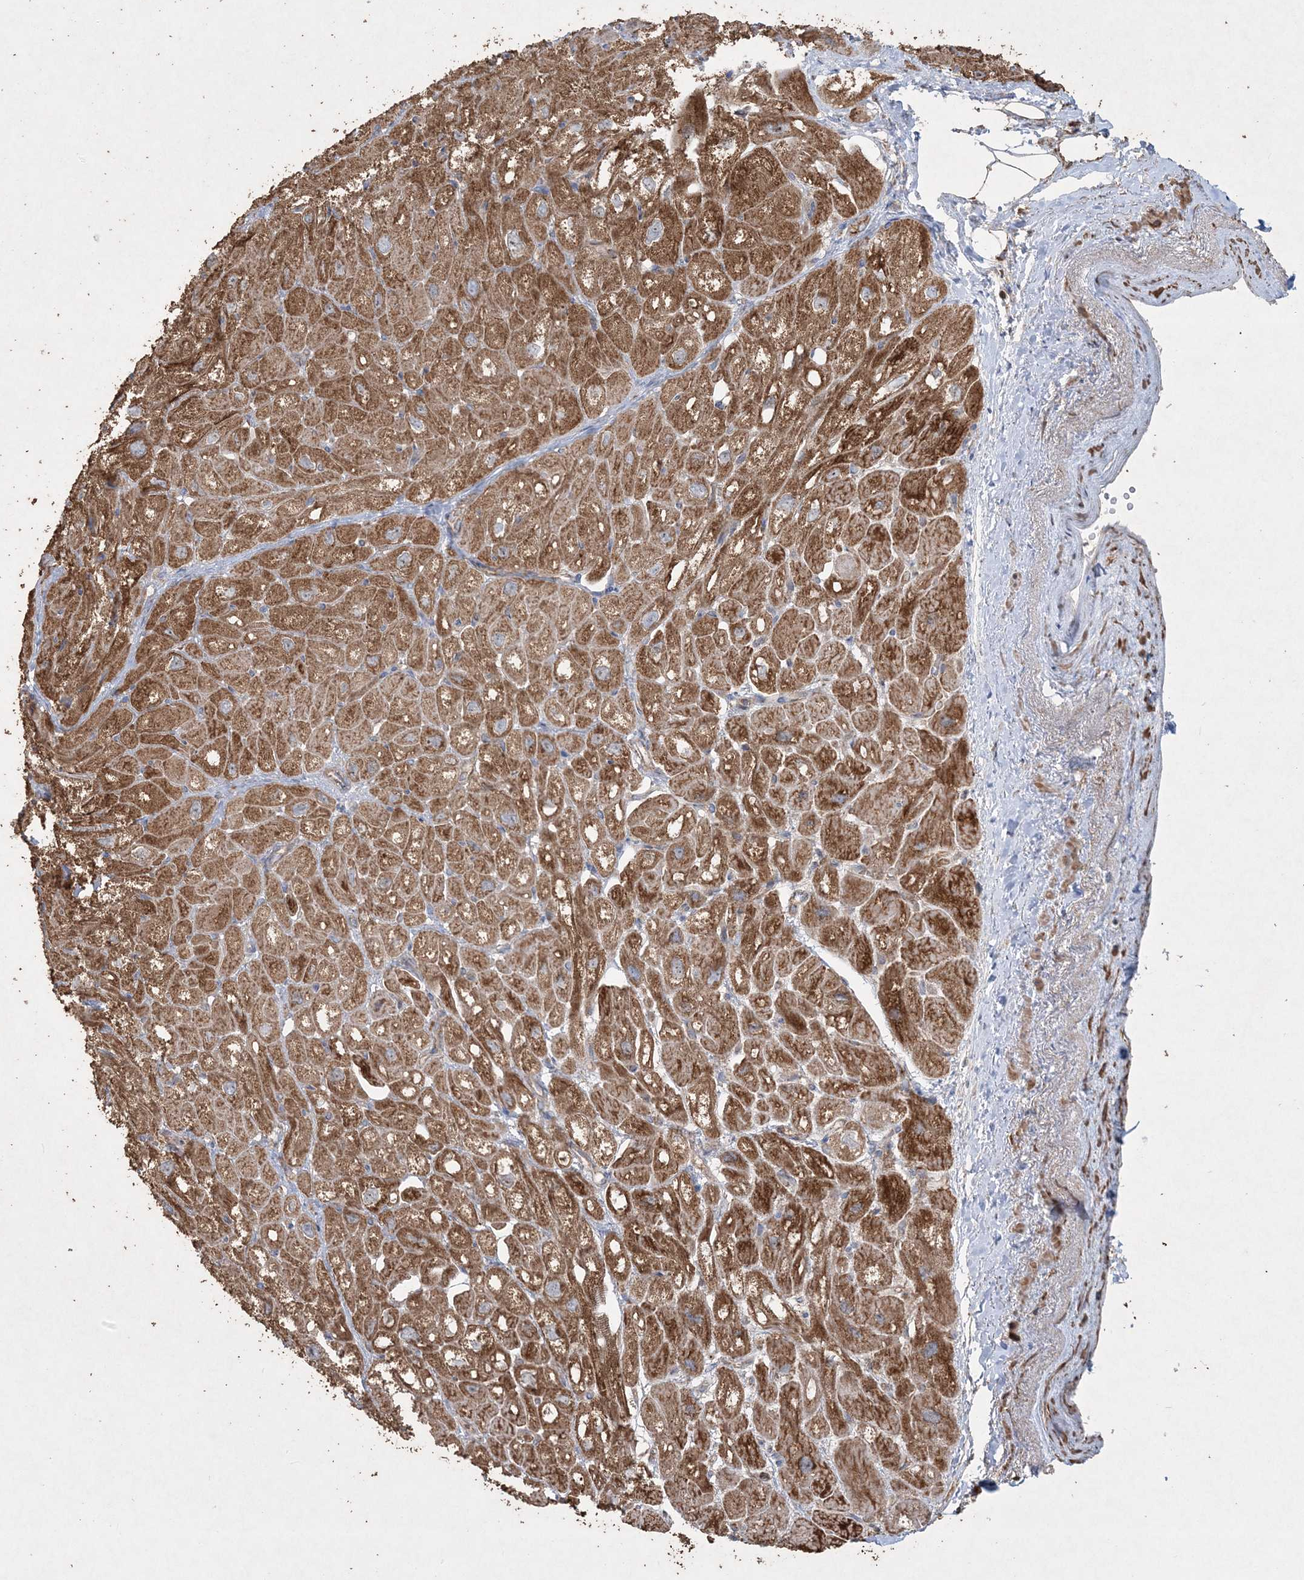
{"staining": {"intensity": "strong", "quantity": ">75%", "location": "cytoplasmic/membranous"}, "tissue": "heart muscle", "cell_type": "Cardiomyocytes", "image_type": "normal", "snomed": [{"axis": "morphology", "description": "Normal tissue, NOS"}, {"axis": "topography", "description": "Heart"}], "caption": "A photomicrograph of human heart muscle stained for a protein demonstrates strong cytoplasmic/membranous brown staining in cardiomyocytes.", "gene": "TTC7A", "patient": {"sex": "male", "age": 50}}